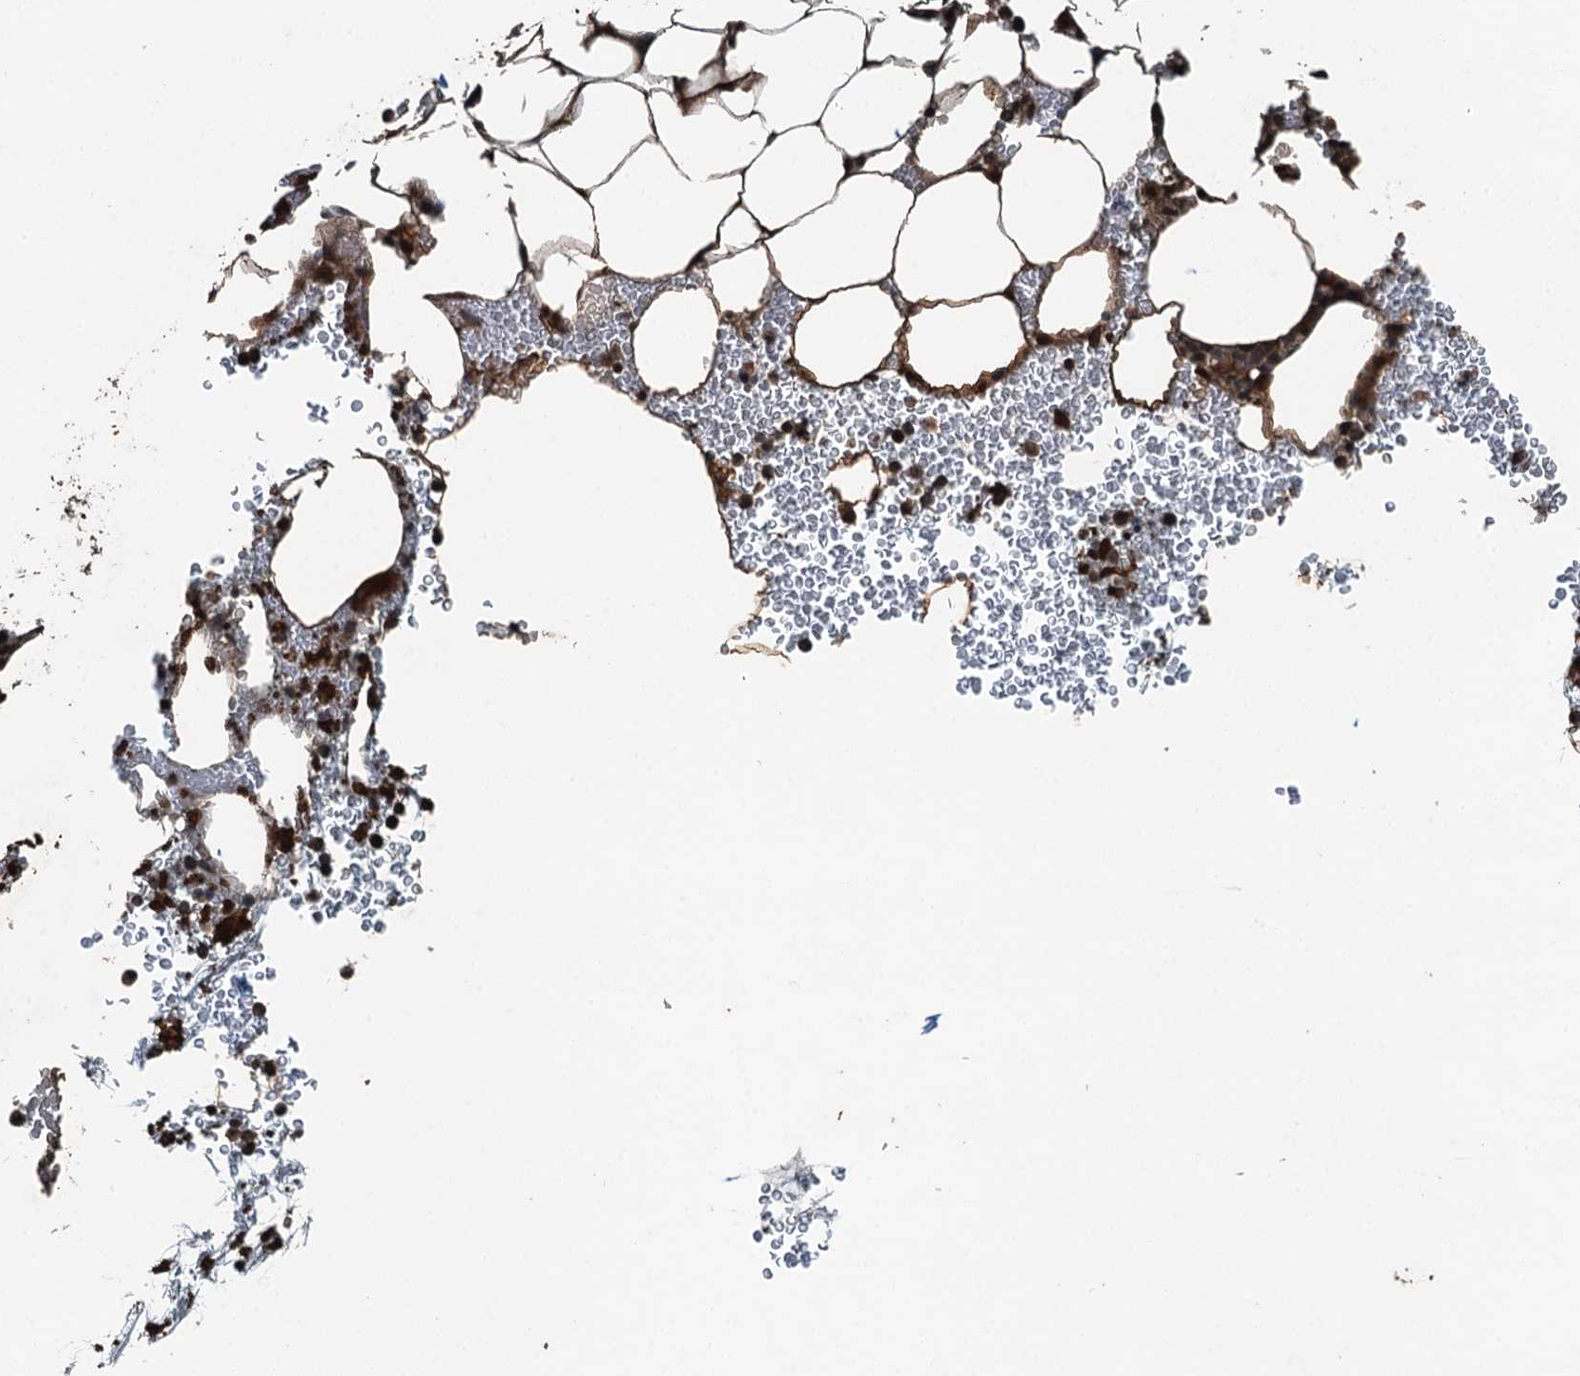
{"staining": {"intensity": "strong", "quantity": ">75%", "location": "cytoplasmic/membranous"}, "tissue": "bone marrow", "cell_type": "Hematopoietic cells", "image_type": "normal", "snomed": [{"axis": "morphology", "description": "Normal tissue, NOS"}, {"axis": "morphology", "description": "Inflammation, NOS"}, {"axis": "topography", "description": "Bone marrow"}], "caption": "Protein staining exhibits strong cytoplasmic/membranous expression in approximately >75% of hematopoietic cells in unremarkable bone marrow.", "gene": "TCTN1", "patient": {"sex": "female", "age": 78}}